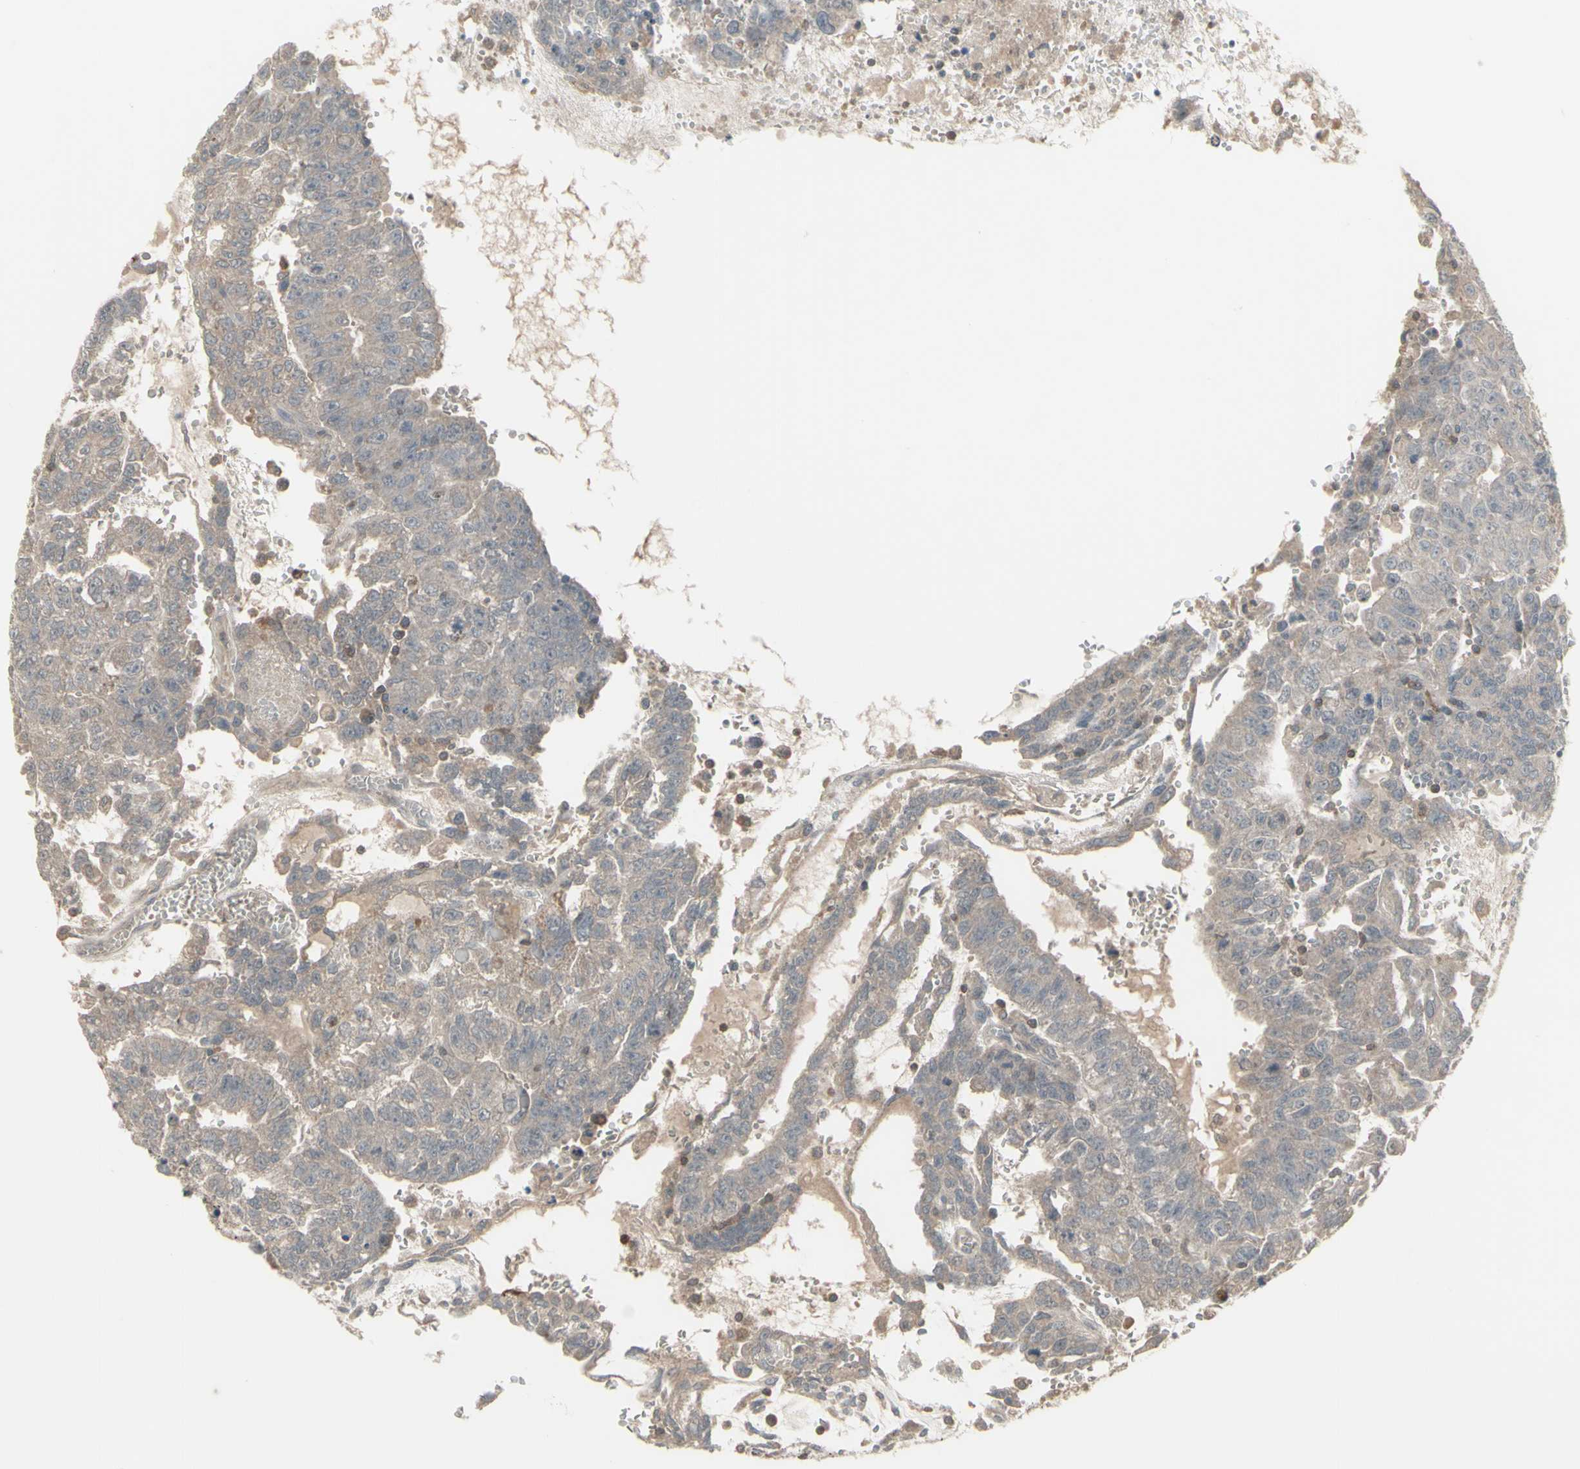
{"staining": {"intensity": "negative", "quantity": "none", "location": "none"}, "tissue": "testis cancer", "cell_type": "Tumor cells", "image_type": "cancer", "snomed": [{"axis": "morphology", "description": "Seminoma, NOS"}, {"axis": "morphology", "description": "Carcinoma, Embryonal, NOS"}, {"axis": "topography", "description": "Testis"}], "caption": "The histopathology image shows no staining of tumor cells in testis cancer (seminoma). The staining was performed using DAB (3,3'-diaminobenzidine) to visualize the protein expression in brown, while the nuclei were stained in blue with hematoxylin (Magnification: 20x).", "gene": "CSK", "patient": {"sex": "male", "age": 52}}